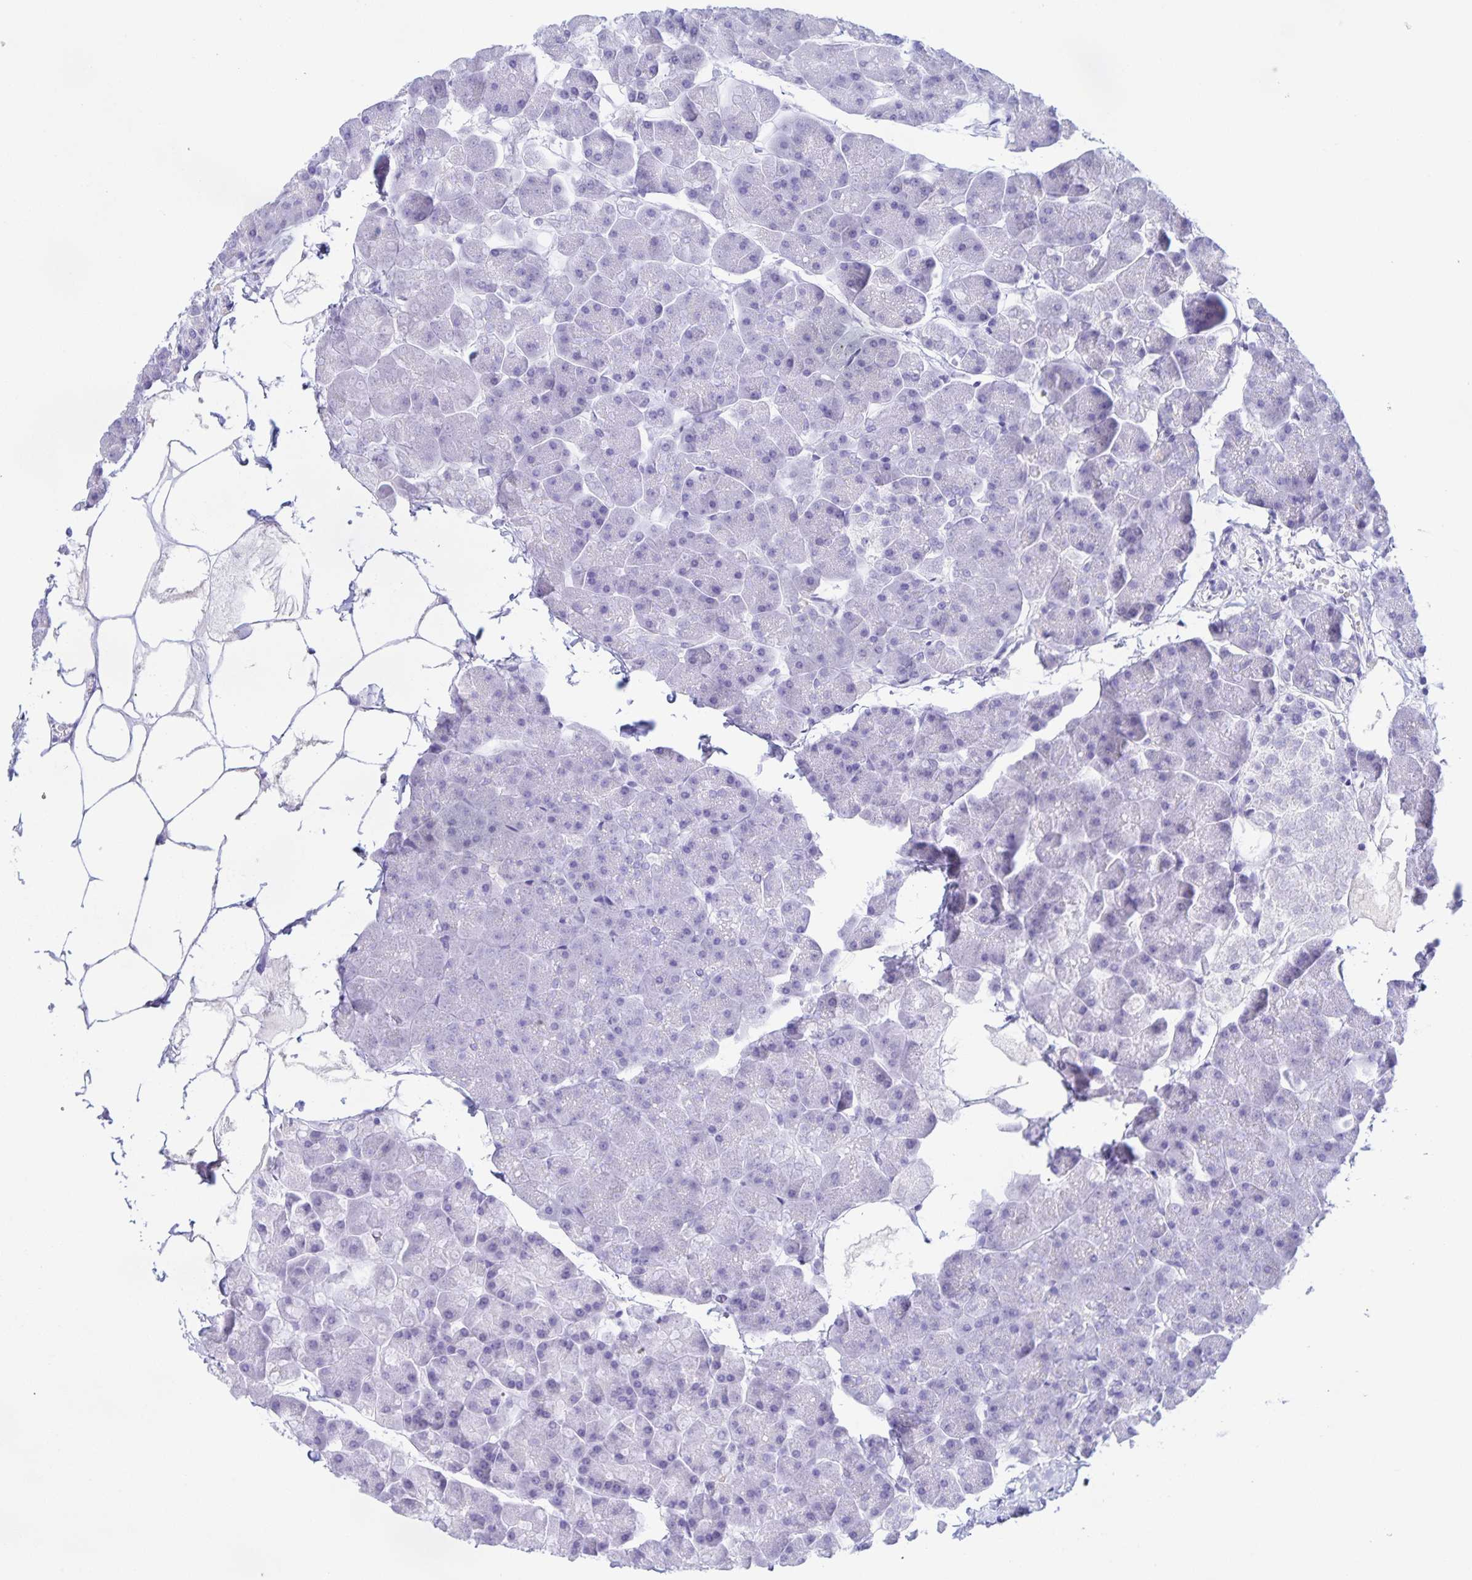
{"staining": {"intensity": "negative", "quantity": "none", "location": "none"}, "tissue": "pancreas", "cell_type": "Exocrine glandular cells", "image_type": "normal", "snomed": [{"axis": "morphology", "description": "Normal tissue, NOS"}, {"axis": "topography", "description": "Pancreas"}], "caption": "Immunohistochemistry of unremarkable human pancreas demonstrates no expression in exocrine glandular cells. (Brightfield microscopy of DAB immunohistochemistry at high magnification).", "gene": "CATSPER4", "patient": {"sex": "male", "age": 35}}